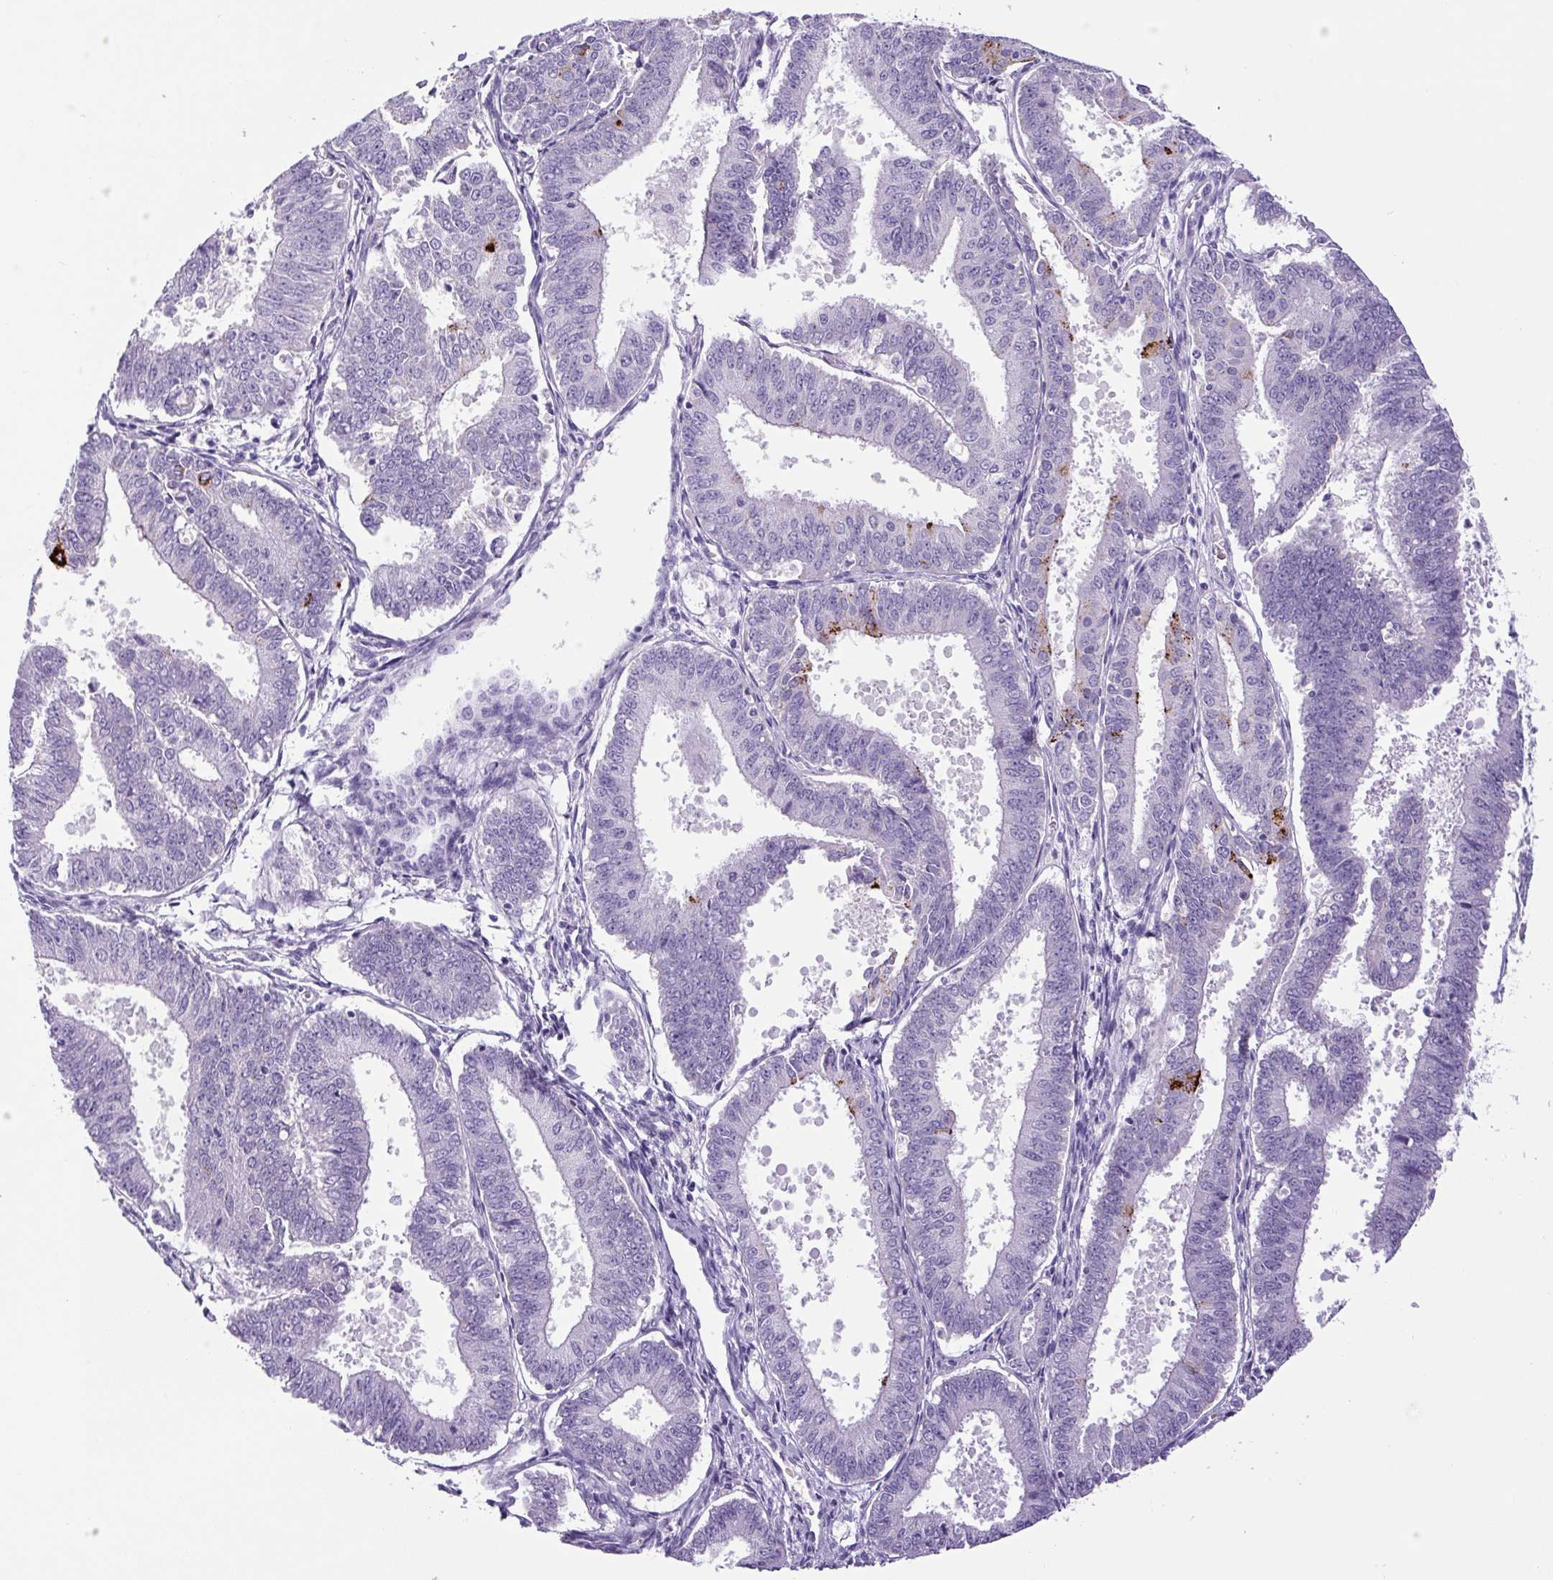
{"staining": {"intensity": "strong", "quantity": "<25%", "location": "cytoplasmic/membranous"}, "tissue": "endometrial cancer", "cell_type": "Tumor cells", "image_type": "cancer", "snomed": [{"axis": "morphology", "description": "Adenocarcinoma, NOS"}, {"axis": "topography", "description": "Endometrium"}], "caption": "Protein expression analysis of endometrial adenocarcinoma shows strong cytoplasmic/membranous positivity in about <25% of tumor cells. The protein is shown in brown color, while the nuclei are stained blue.", "gene": "CHGA", "patient": {"sex": "female", "age": 73}}